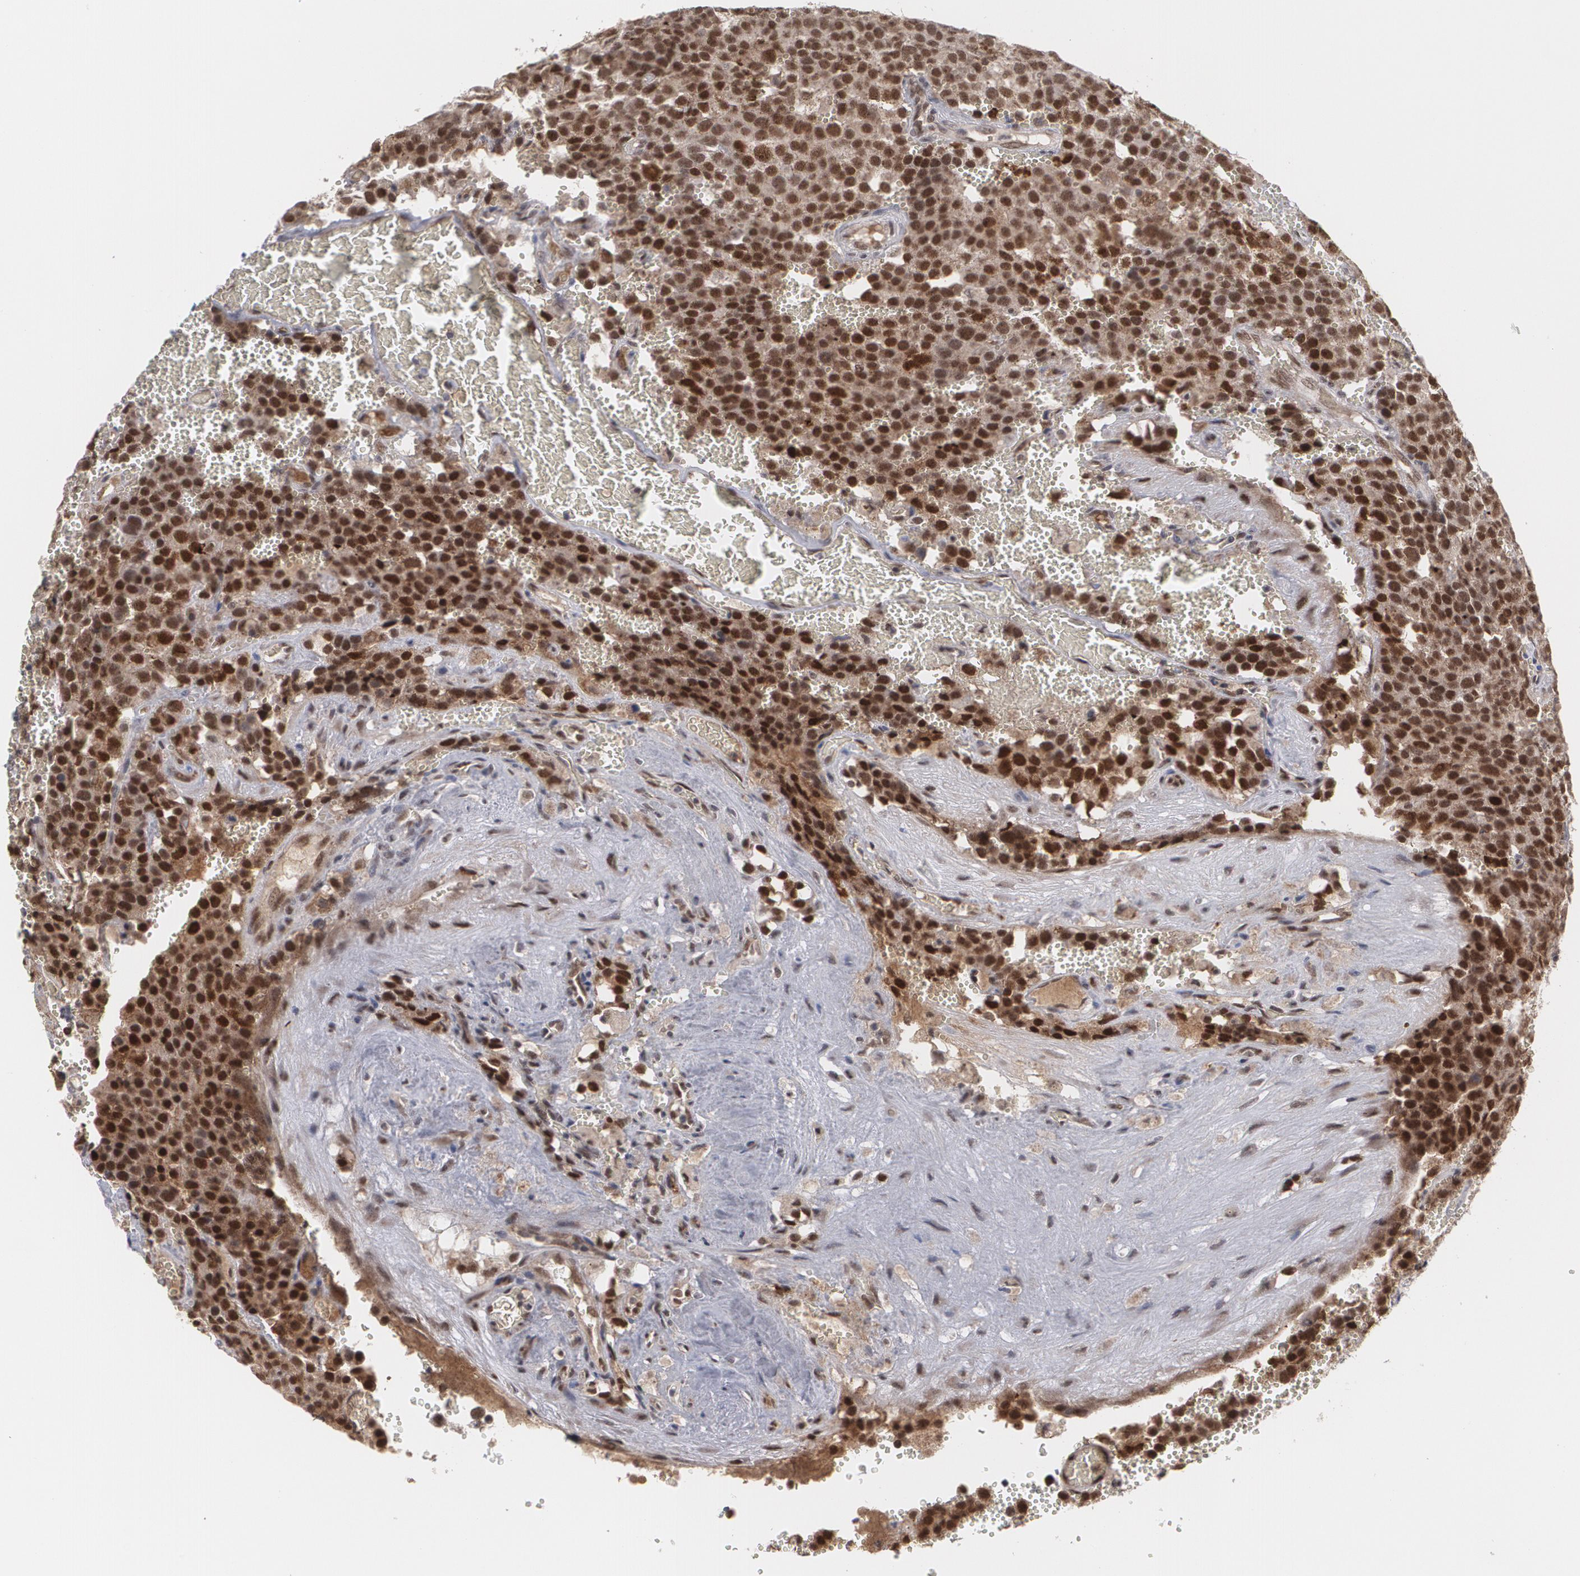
{"staining": {"intensity": "strong", "quantity": ">75%", "location": "nuclear"}, "tissue": "testis cancer", "cell_type": "Tumor cells", "image_type": "cancer", "snomed": [{"axis": "morphology", "description": "Seminoma, NOS"}, {"axis": "topography", "description": "Testis"}], "caption": "Seminoma (testis) was stained to show a protein in brown. There is high levels of strong nuclear expression in about >75% of tumor cells.", "gene": "INTS6", "patient": {"sex": "male", "age": 71}}